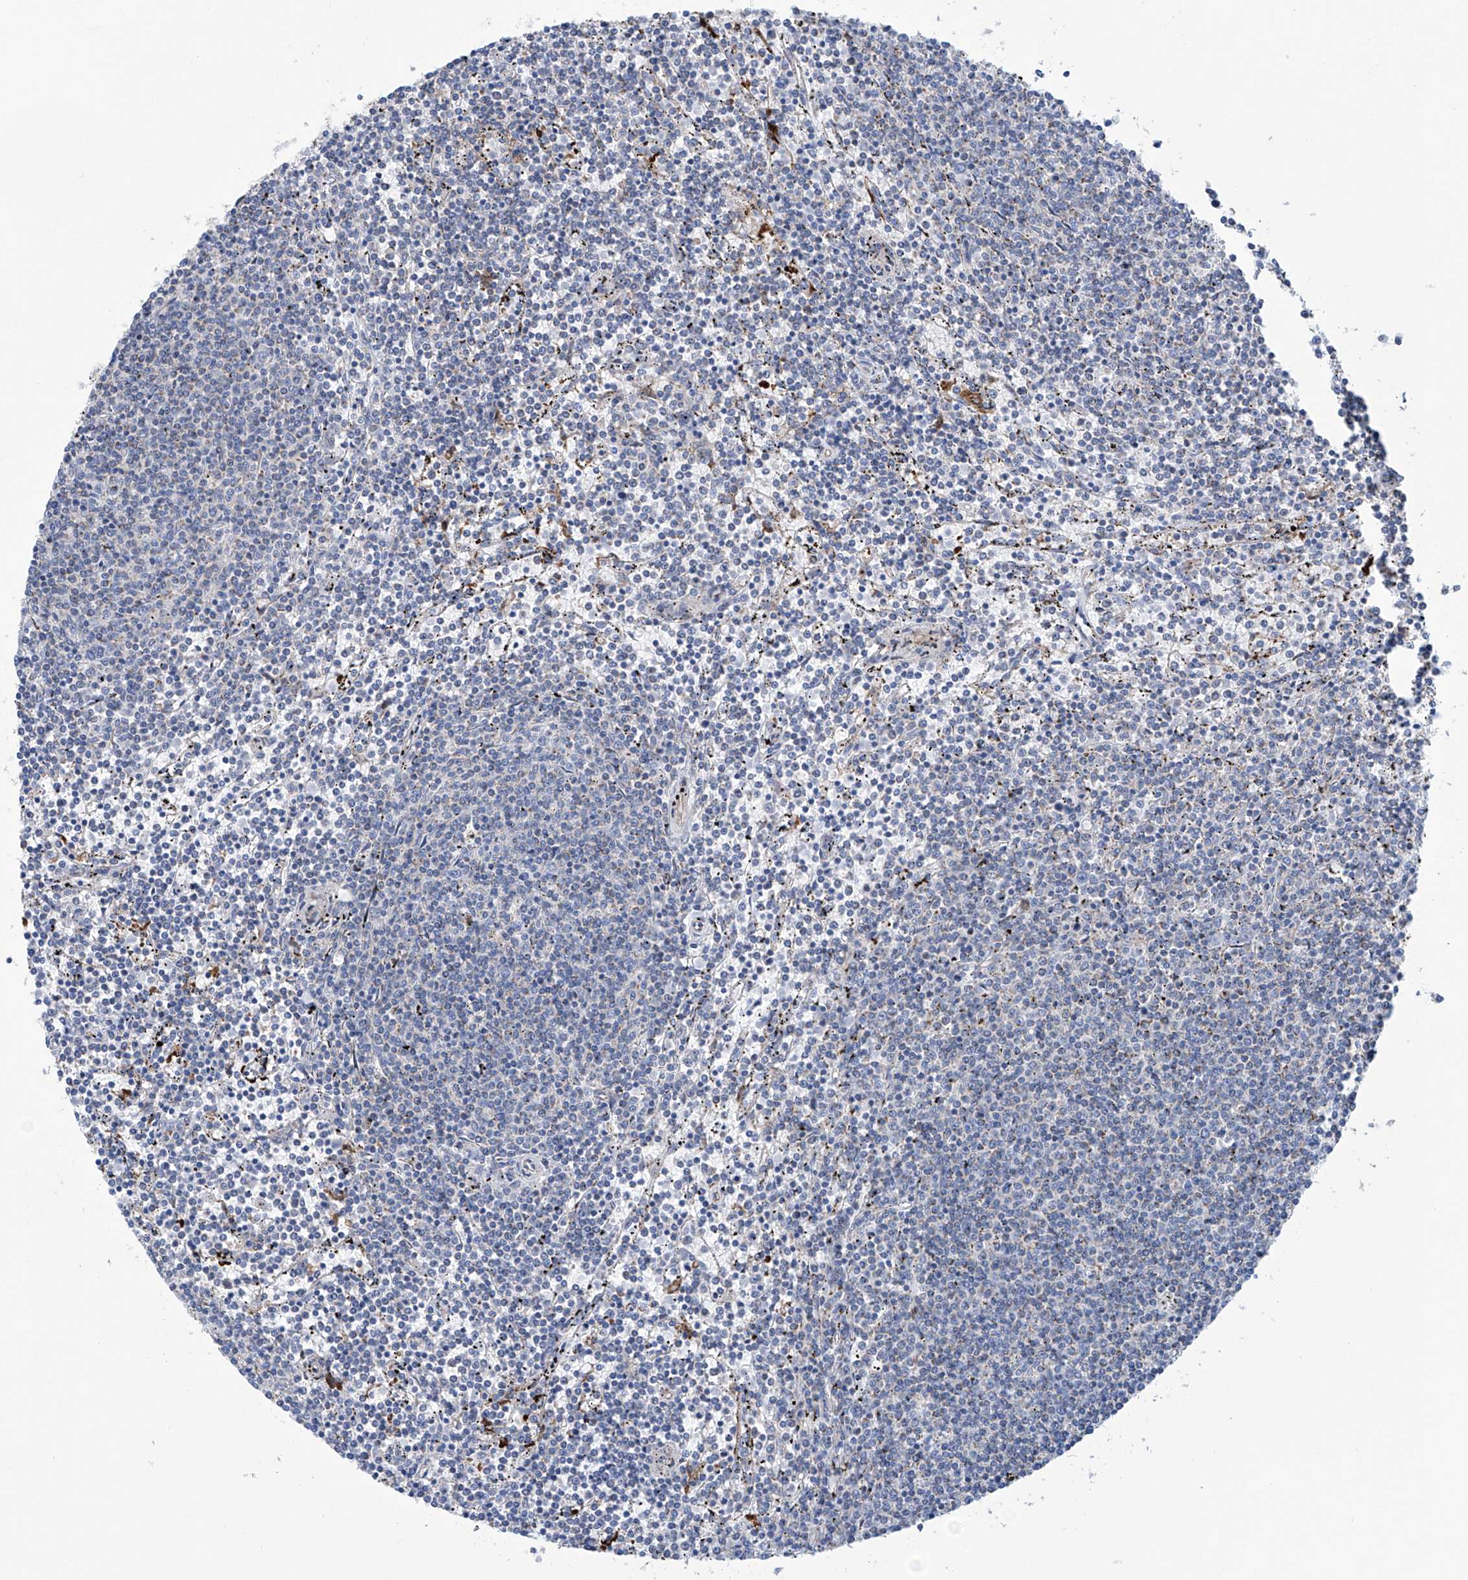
{"staining": {"intensity": "negative", "quantity": "none", "location": "none"}, "tissue": "lymphoma", "cell_type": "Tumor cells", "image_type": "cancer", "snomed": [{"axis": "morphology", "description": "Malignant lymphoma, non-Hodgkin's type, Low grade"}, {"axis": "topography", "description": "Spleen"}], "caption": "Immunohistochemical staining of human lymphoma reveals no significant expression in tumor cells. The staining is performed using DAB brown chromogen with nuclei counter-stained in using hematoxylin.", "gene": "ALDH6A1", "patient": {"sex": "female", "age": 50}}